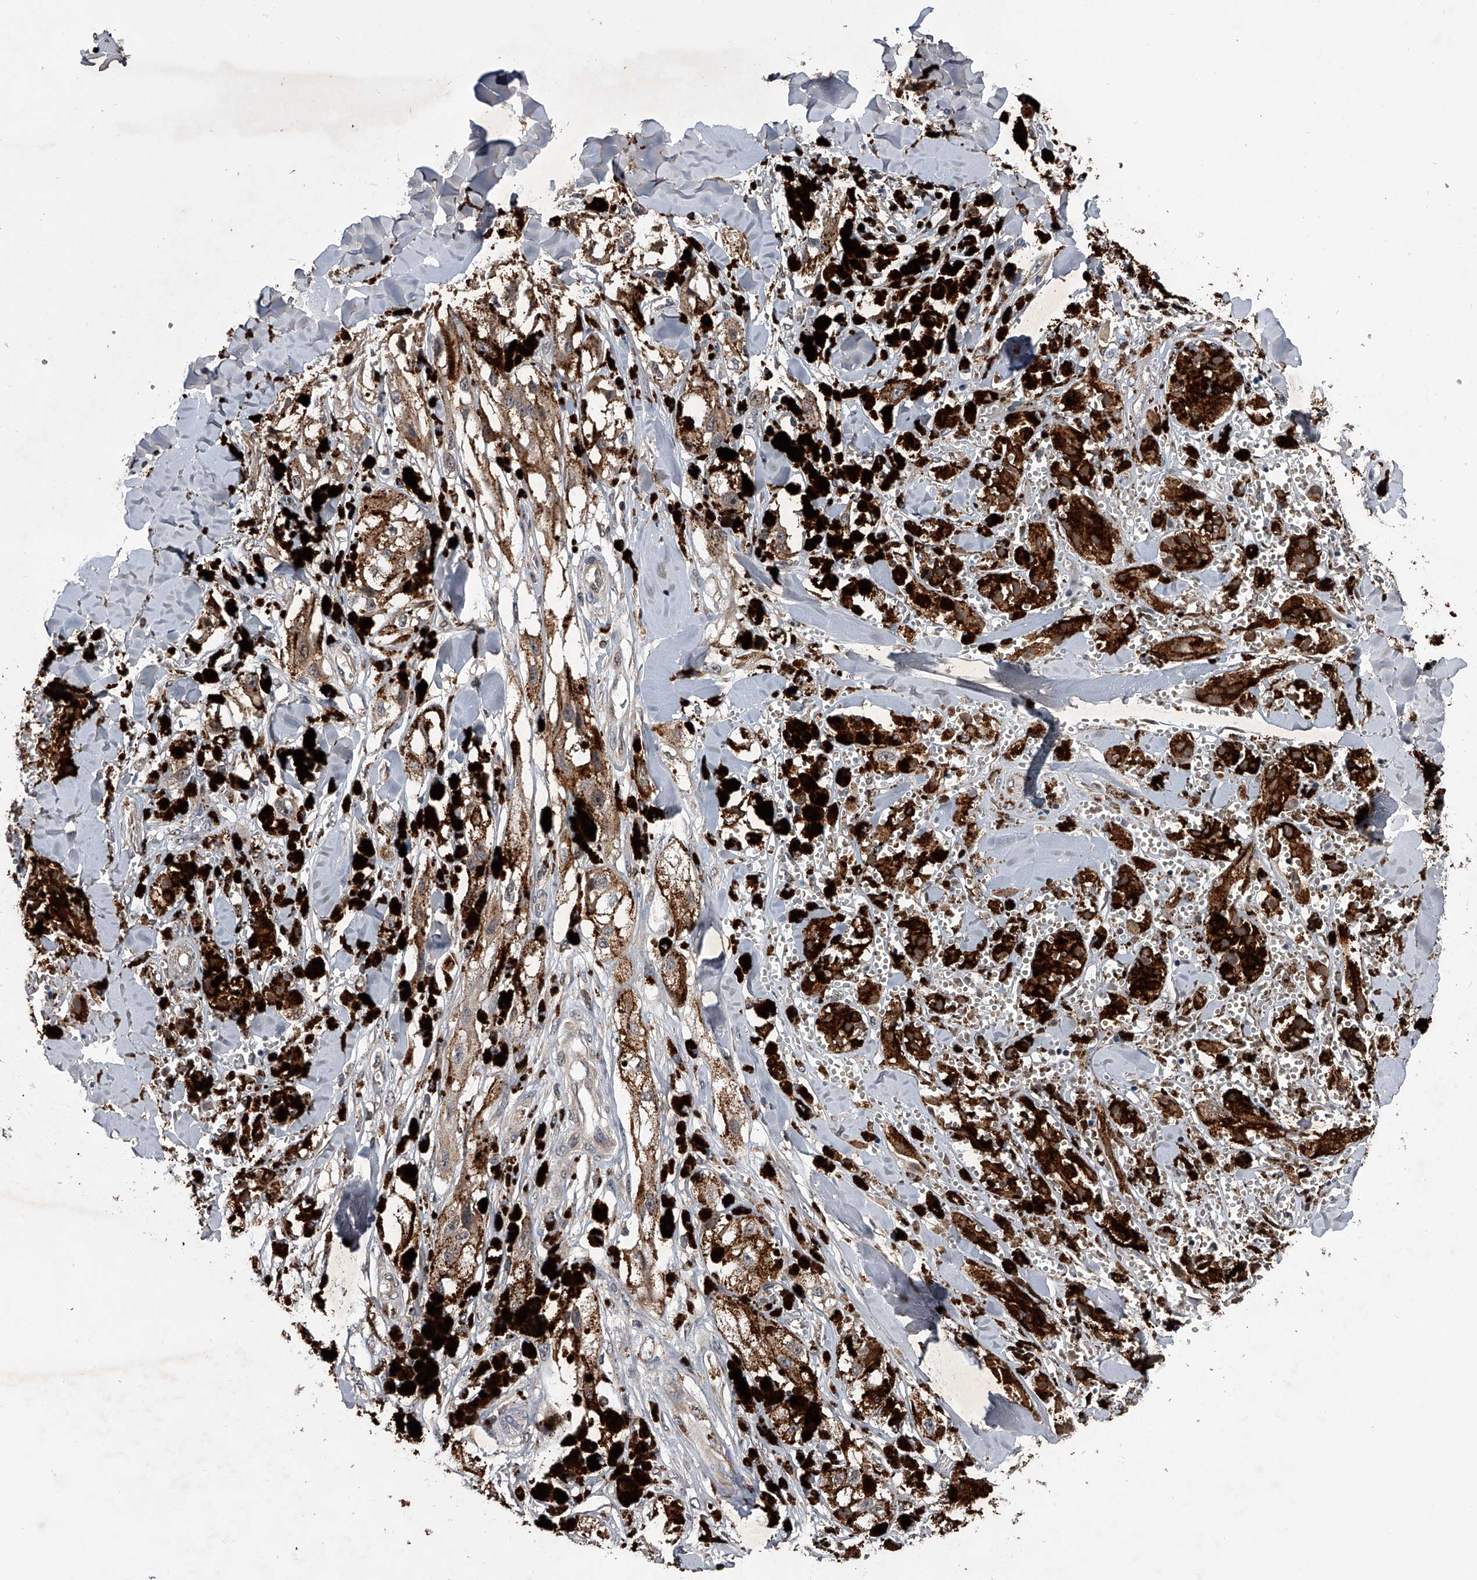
{"staining": {"intensity": "negative", "quantity": "none", "location": "none"}, "tissue": "melanoma", "cell_type": "Tumor cells", "image_type": "cancer", "snomed": [{"axis": "morphology", "description": "Malignant melanoma, NOS"}, {"axis": "topography", "description": "Skin"}], "caption": "Immunohistochemistry (IHC) photomicrograph of neoplastic tissue: human melanoma stained with DAB (3,3'-diaminobenzidine) displays no significant protein expression in tumor cells.", "gene": "ZNF30", "patient": {"sex": "male", "age": 88}}